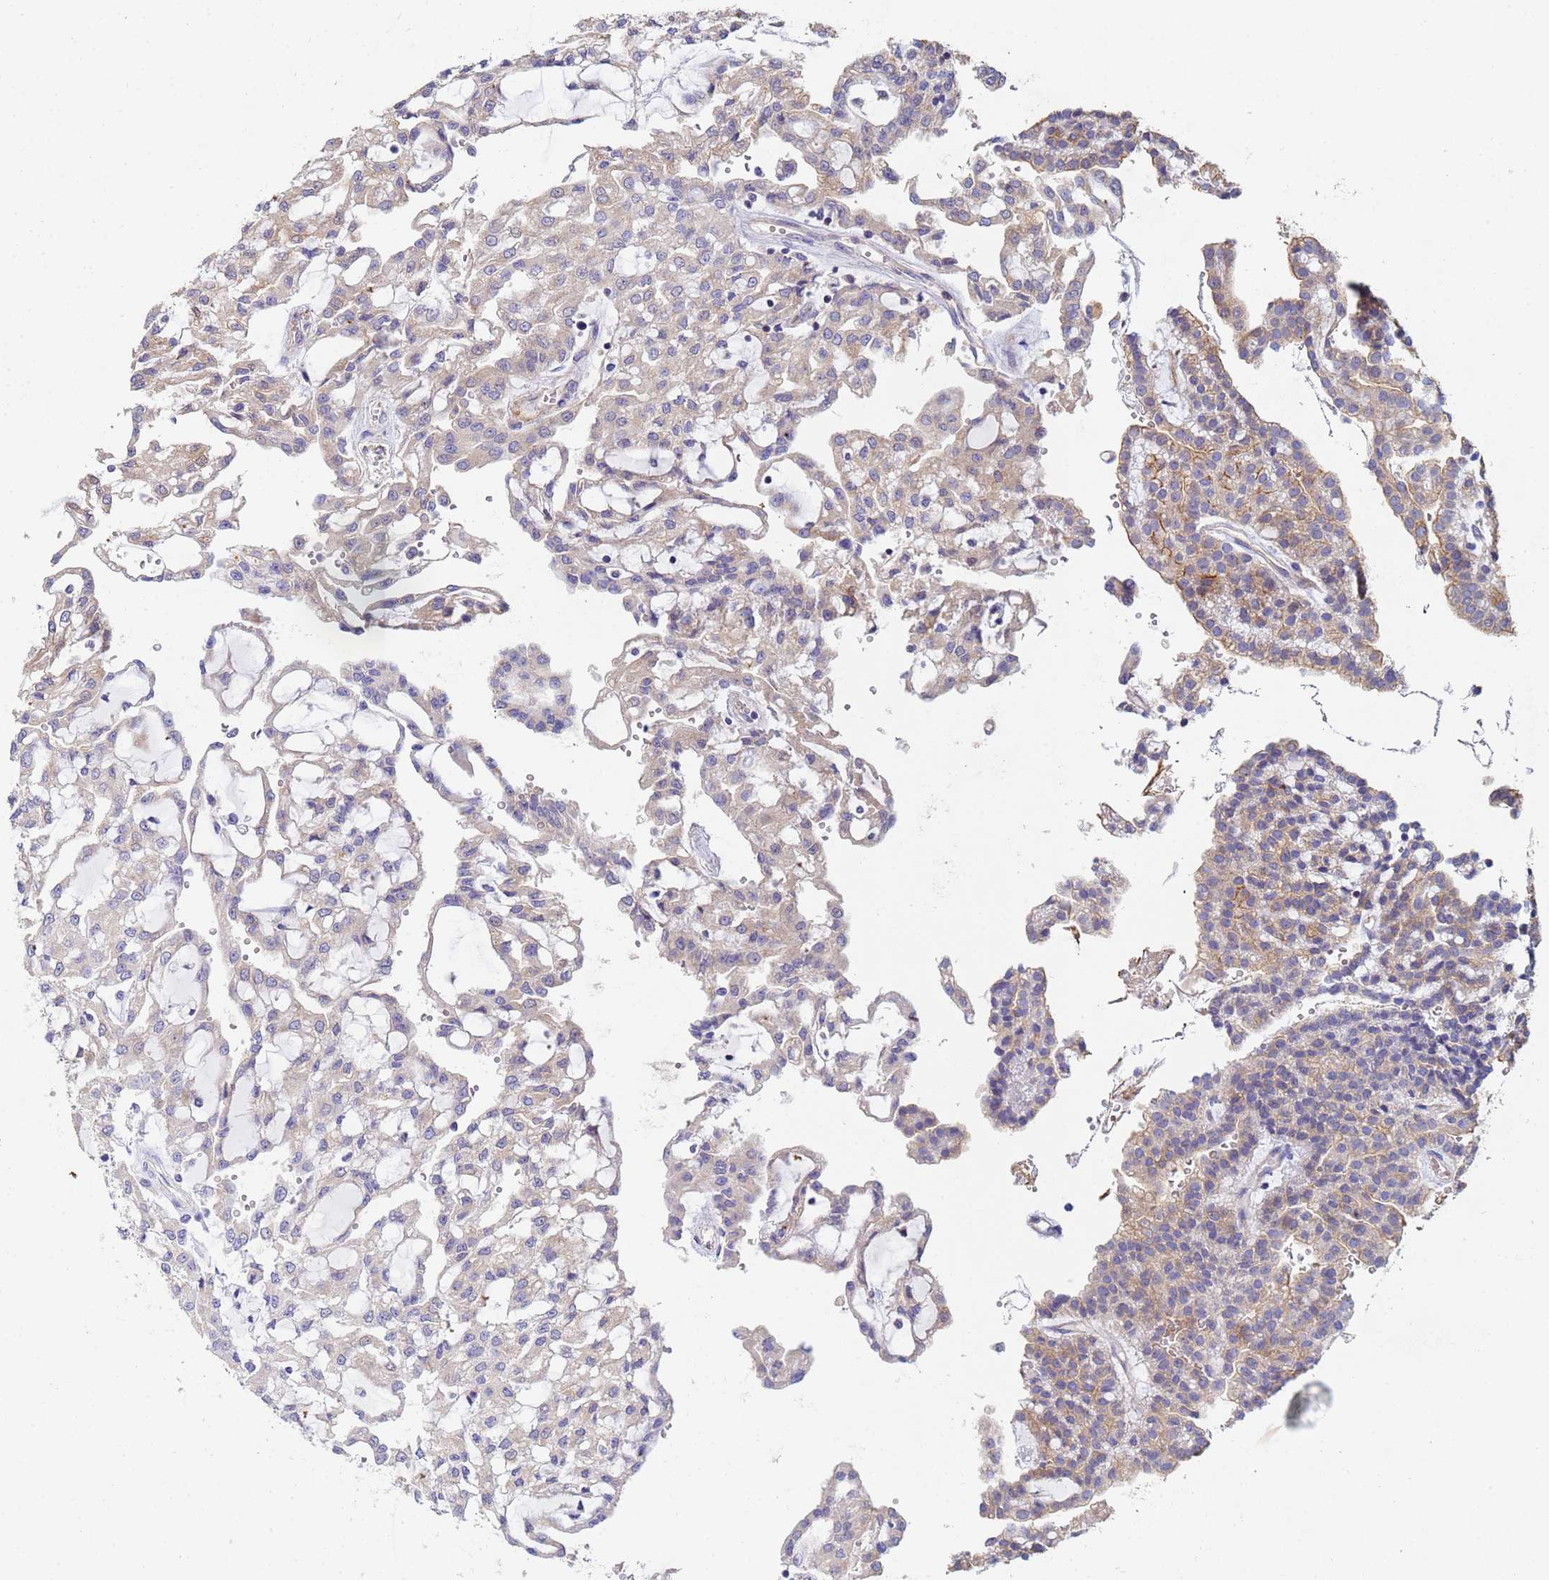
{"staining": {"intensity": "weak", "quantity": "25%-75%", "location": "cytoplasmic/membranous"}, "tissue": "renal cancer", "cell_type": "Tumor cells", "image_type": "cancer", "snomed": [{"axis": "morphology", "description": "Adenocarcinoma, NOS"}, {"axis": "topography", "description": "Kidney"}], "caption": "High-magnification brightfield microscopy of adenocarcinoma (renal) stained with DAB (brown) and counterstained with hematoxylin (blue). tumor cells exhibit weak cytoplasmic/membranous staining is appreciated in approximately25%-75% of cells. The staining was performed using DAB (3,3'-diaminobenzidine) to visualize the protein expression in brown, while the nuclei were stained in blue with hematoxylin (Magnification: 20x).", "gene": "CDC34", "patient": {"sex": "male", "age": 63}}